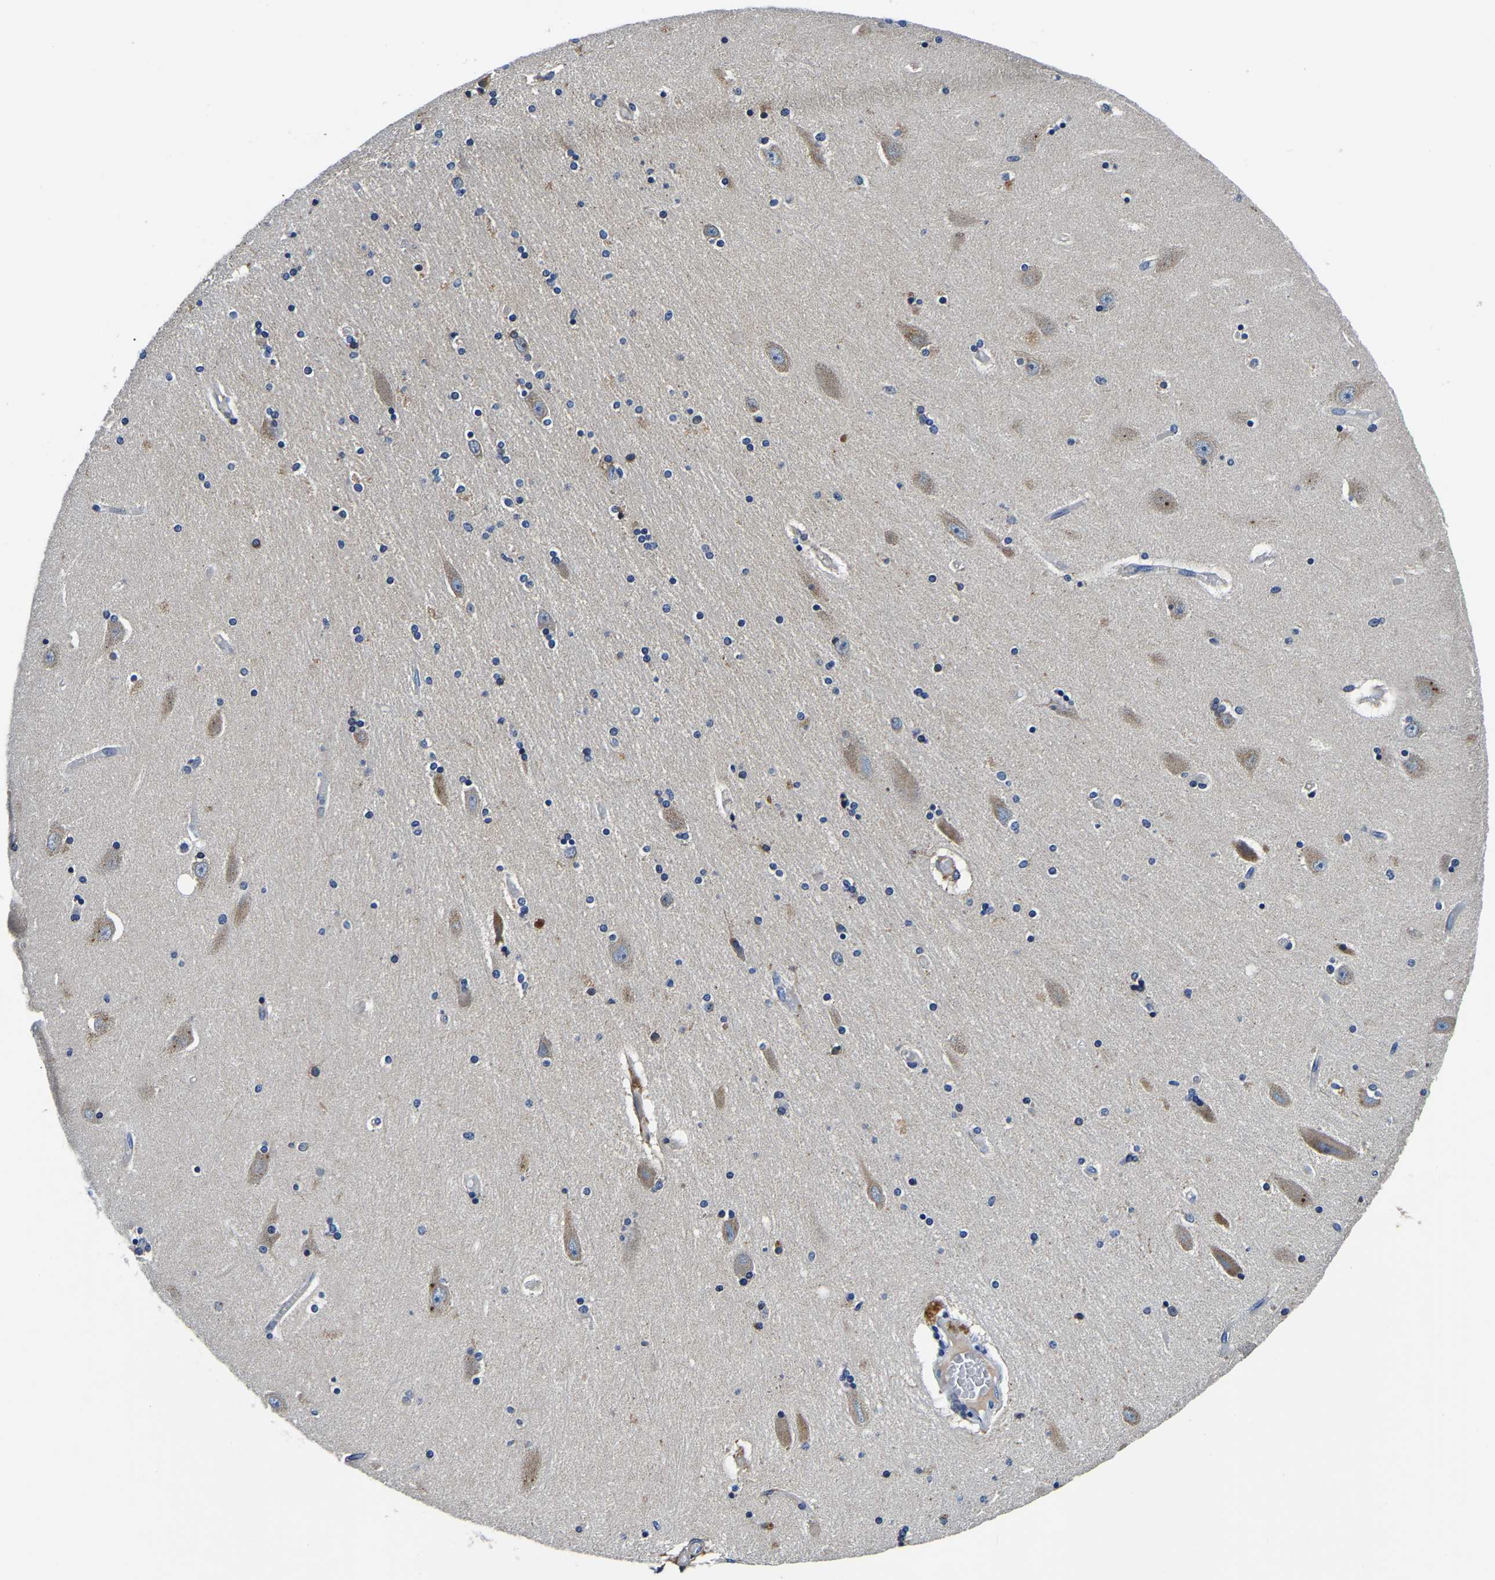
{"staining": {"intensity": "weak", "quantity": "<25%", "location": "cytoplasmic/membranous"}, "tissue": "hippocampus", "cell_type": "Glial cells", "image_type": "normal", "snomed": [{"axis": "morphology", "description": "Normal tissue, NOS"}, {"axis": "topography", "description": "Hippocampus"}], "caption": "Immunohistochemistry (IHC) micrograph of benign hippocampus: human hippocampus stained with DAB reveals no significant protein positivity in glial cells.", "gene": "KCTD17", "patient": {"sex": "female", "age": 54}}